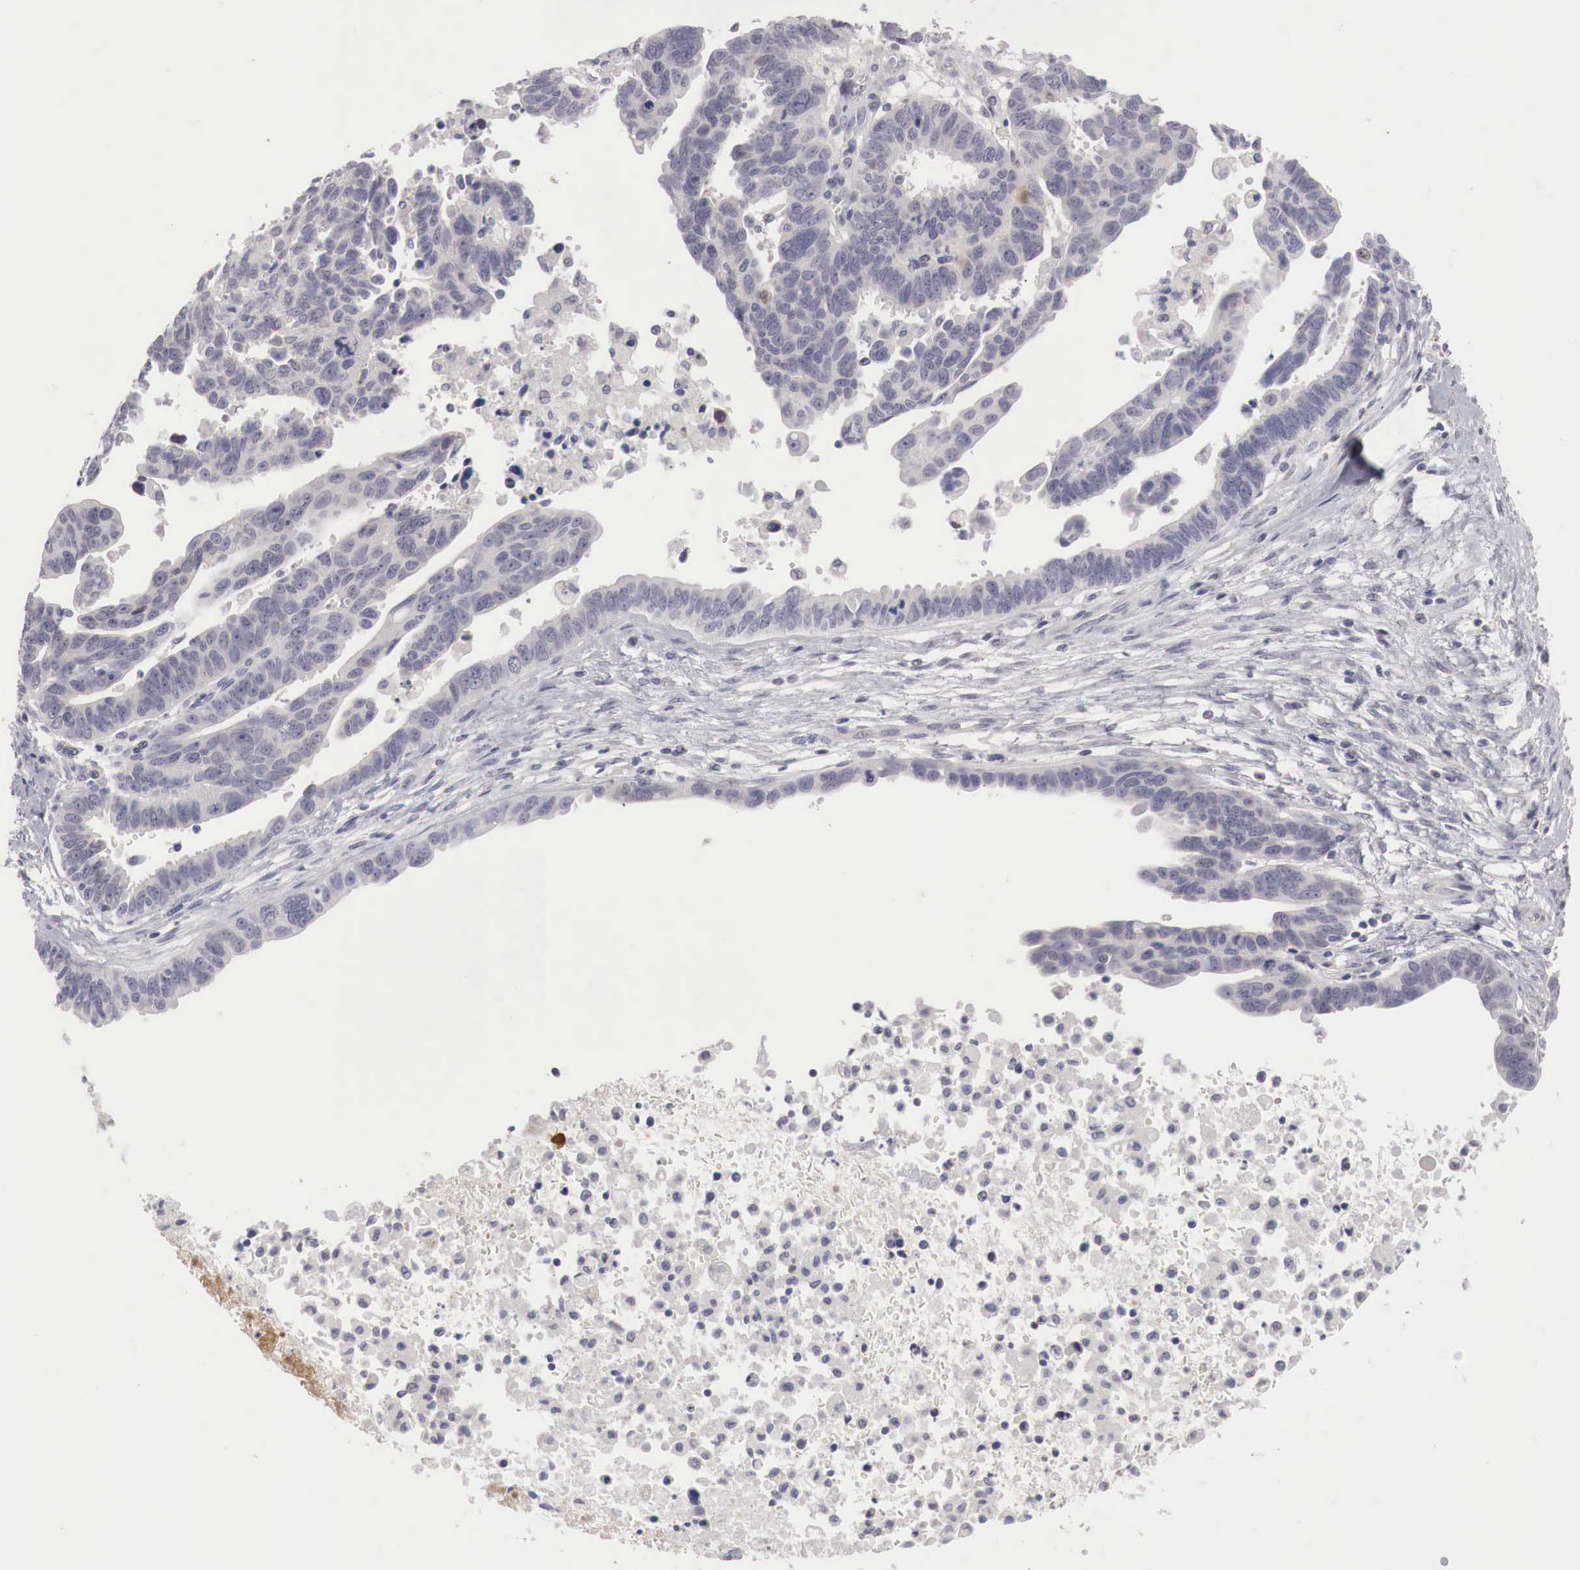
{"staining": {"intensity": "negative", "quantity": "none", "location": "none"}, "tissue": "ovarian cancer", "cell_type": "Tumor cells", "image_type": "cancer", "snomed": [{"axis": "morphology", "description": "Carcinoma, endometroid"}, {"axis": "morphology", "description": "Cystadenocarcinoma, serous, NOS"}, {"axis": "topography", "description": "Ovary"}], "caption": "Immunohistochemistry (IHC) micrograph of ovarian cancer (endometroid carcinoma) stained for a protein (brown), which displays no staining in tumor cells.", "gene": "GATA1", "patient": {"sex": "female", "age": 45}}